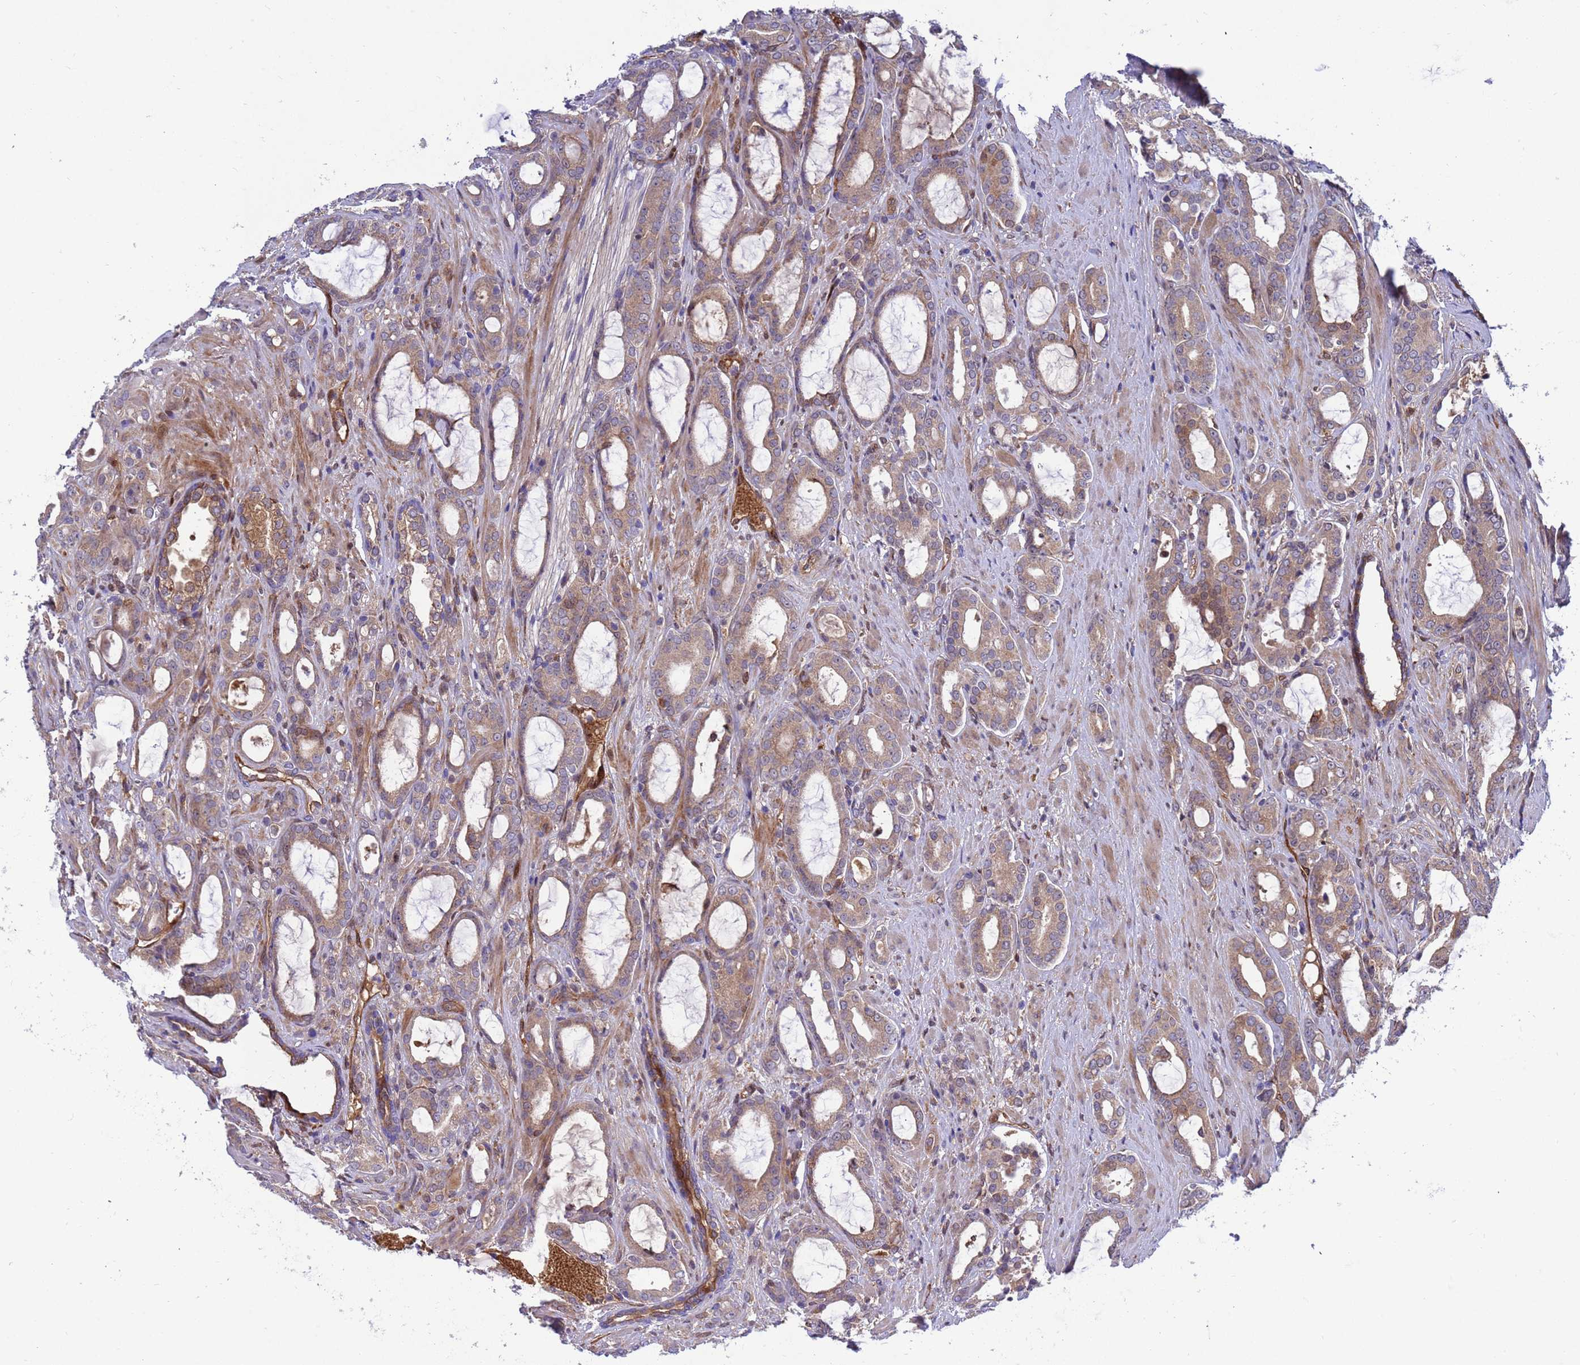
{"staining": {"intensity": "weak", "quantity": ">75%", "location": "cytoplasmic/membranous"}, "tissue": "prostate cancer", "cell_type": "Tumor cells", "image_type": "cancer", "snomed": [{"axis": "morphology", "description": "Adenocarcinoma, High grade"}, {"axis": "topography", "description": "Prostate"}], "caption": "Immunohistochemistry (IHC) of prostate adenocarcinoma (high-grade) exhibits low levels of weak cytoplasmic/membranous staining in about >75% of tumor cells.", "gene": "FOXRED1", "patient": {"sex": "male", "age": 72}}